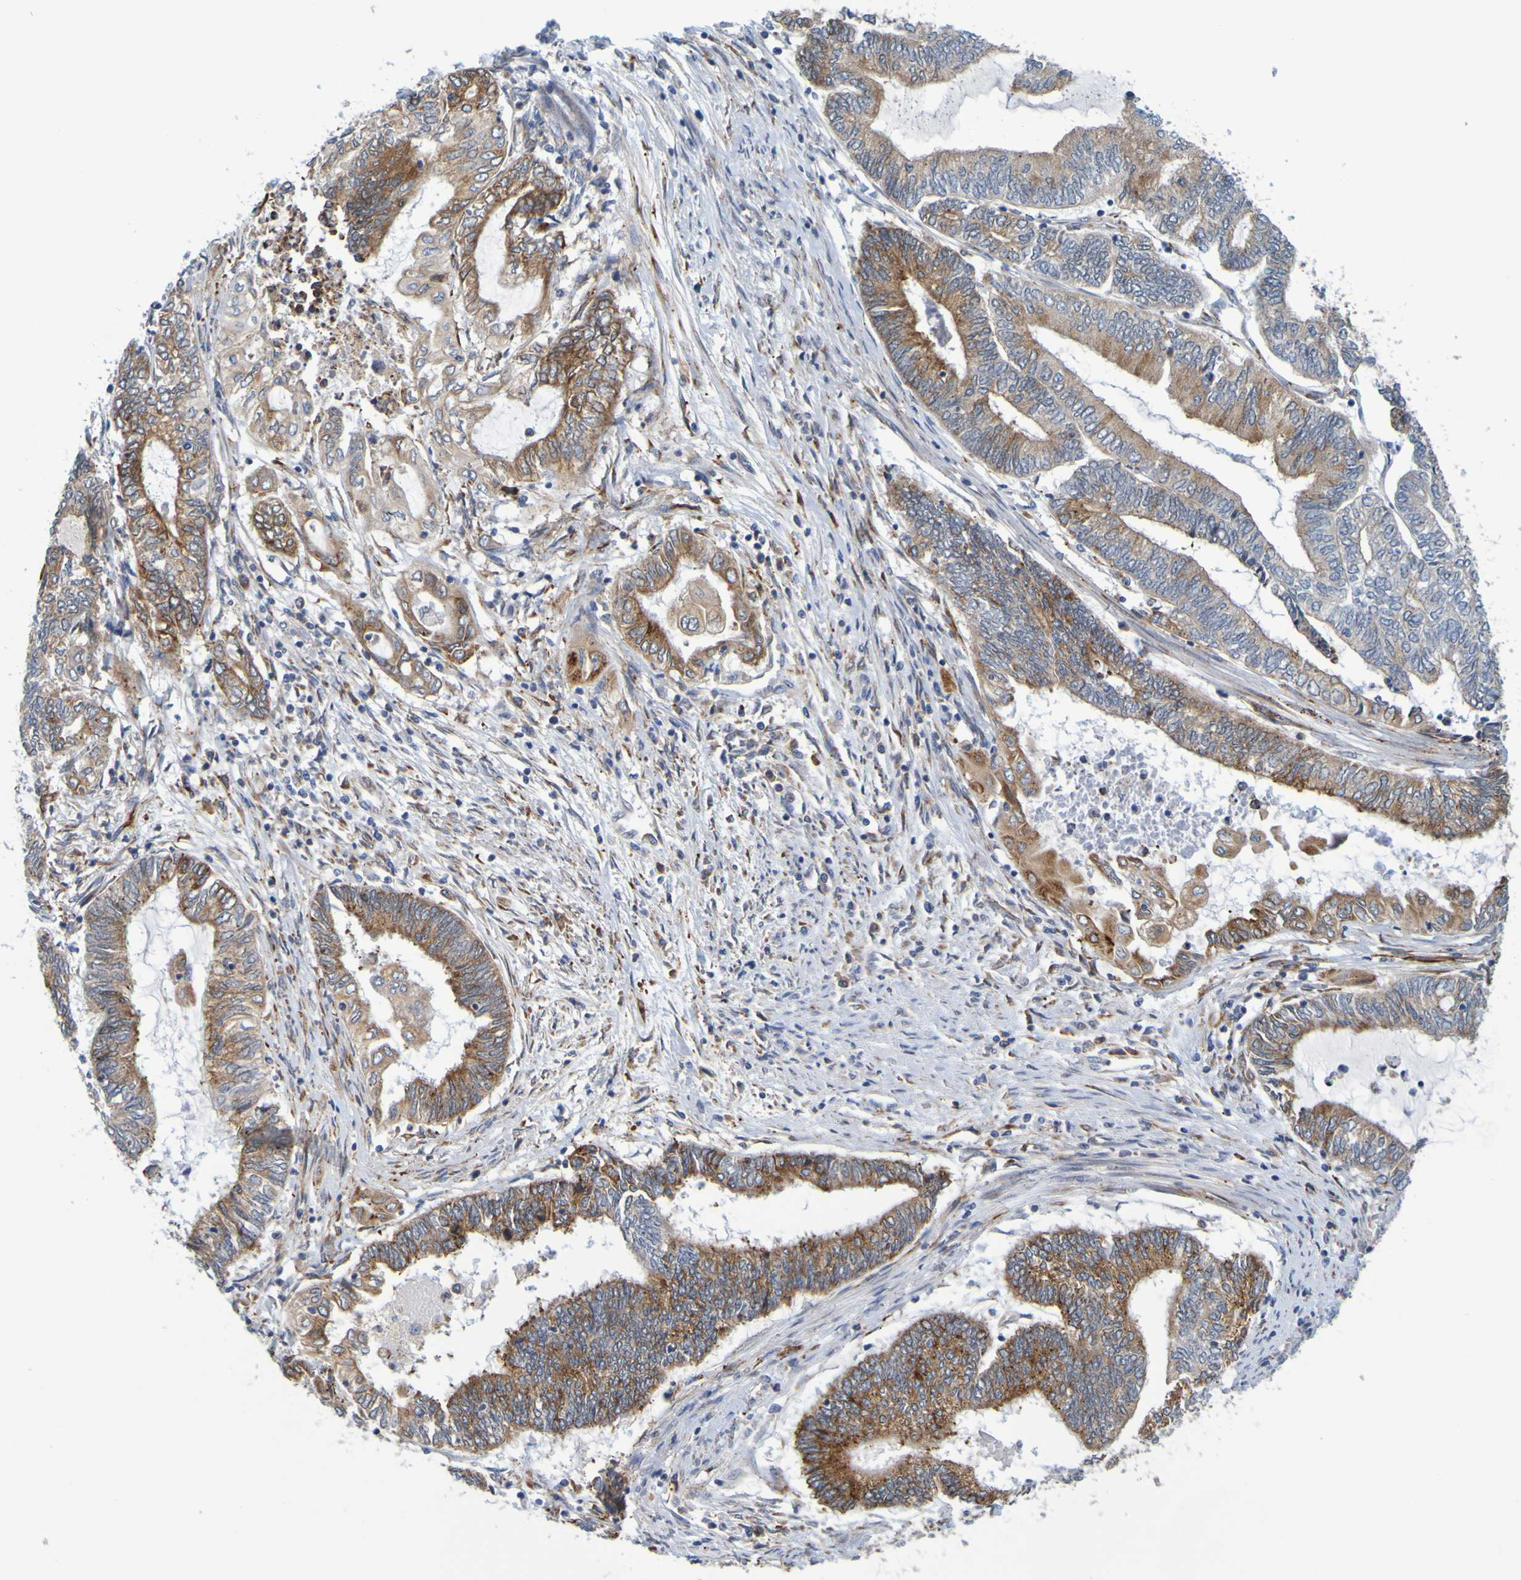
{"staining": {"intensity": "moderate", "quantity": ">75%", "location": "cytoplasmic/membranous"}, "tissue": "endometrial cancer", "cell_type": "Tumor cells", "image_type": "cancer", "snomed": [{"axis": "morphology", "description": "Adenocarcinoma, NOS"}, {"axis": "topography", "description": "Uterus"}, {"axis": "topography", "description": "Endometrium"}], "caption": "Immunohistochemistry (IHC) staining of endometrial adenocarcinoma, which displays medium levels of moderate cytoplasmic/membranous staining in about >75% of tumor cells indicating moderate cytoplasmic/membranous protein positivity. The staining was performed using DAB (3,3'-diaminobenzidine) (brown) for protein detection and nuclei were counterstained in hematoxylin (blue).", "gene": "SIL1", "patient": {"sex": "female", "age": 70}}